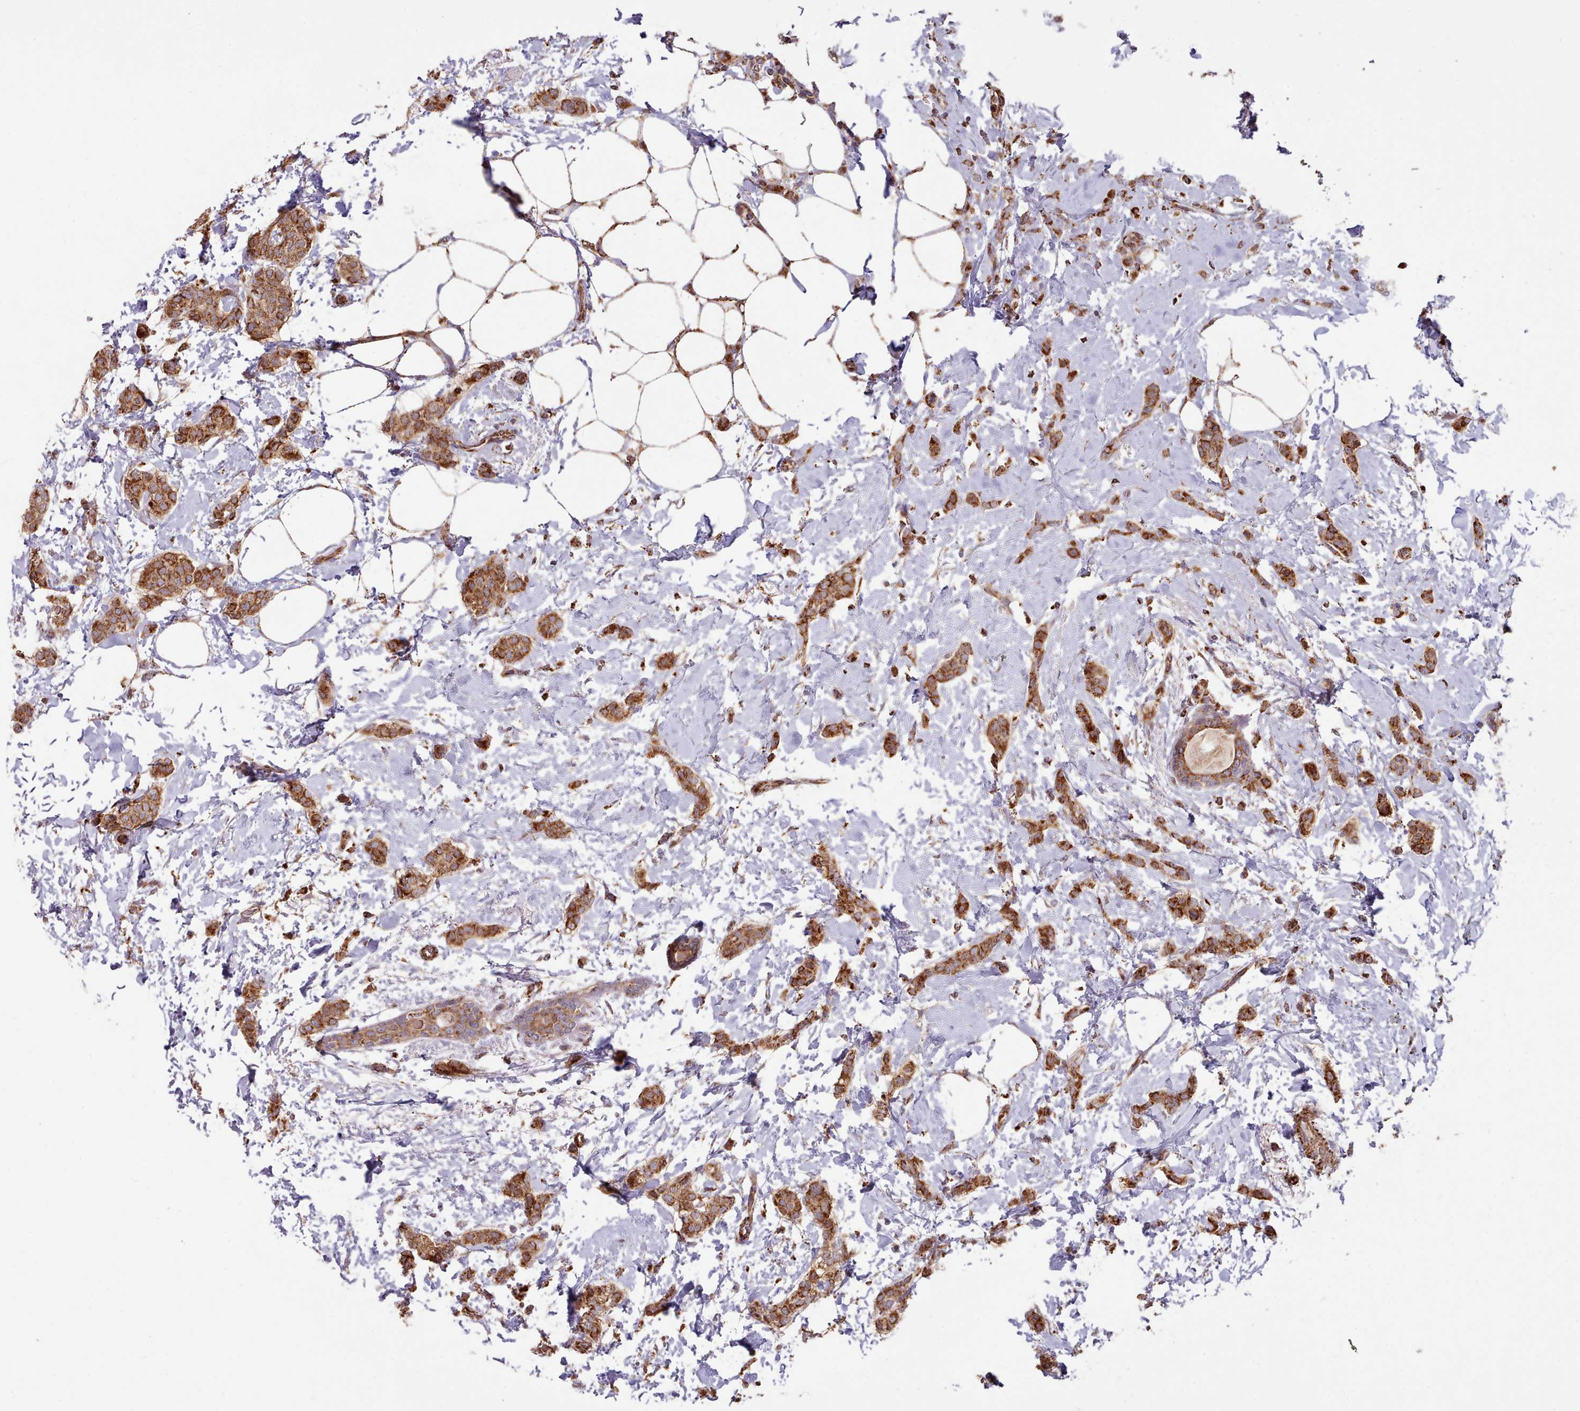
{"staining": {"intensity": "strong", "quantity": ">75%", "location": "cytoplasmic/membranous"}, "tissue": "breast cancer", "cell_type": "Tumor cells", "image_type": "cancer", "snomed": [{"axis": "morphology", "description": "Duct carcinoma"}, {"axis": "topography", "description": "Breast"}], "caption": "This micrograph displays intraductal carcinoma (breast) stained with immunohistochemistry (IHC) to label a protein in brown. The cytoplasmic/membranous of tumor cells show strong positivity for the protein. Nuclei are counter-stained blue.", "gene": "HSDL2", "patient": {"sex": "female", "age": 72}}